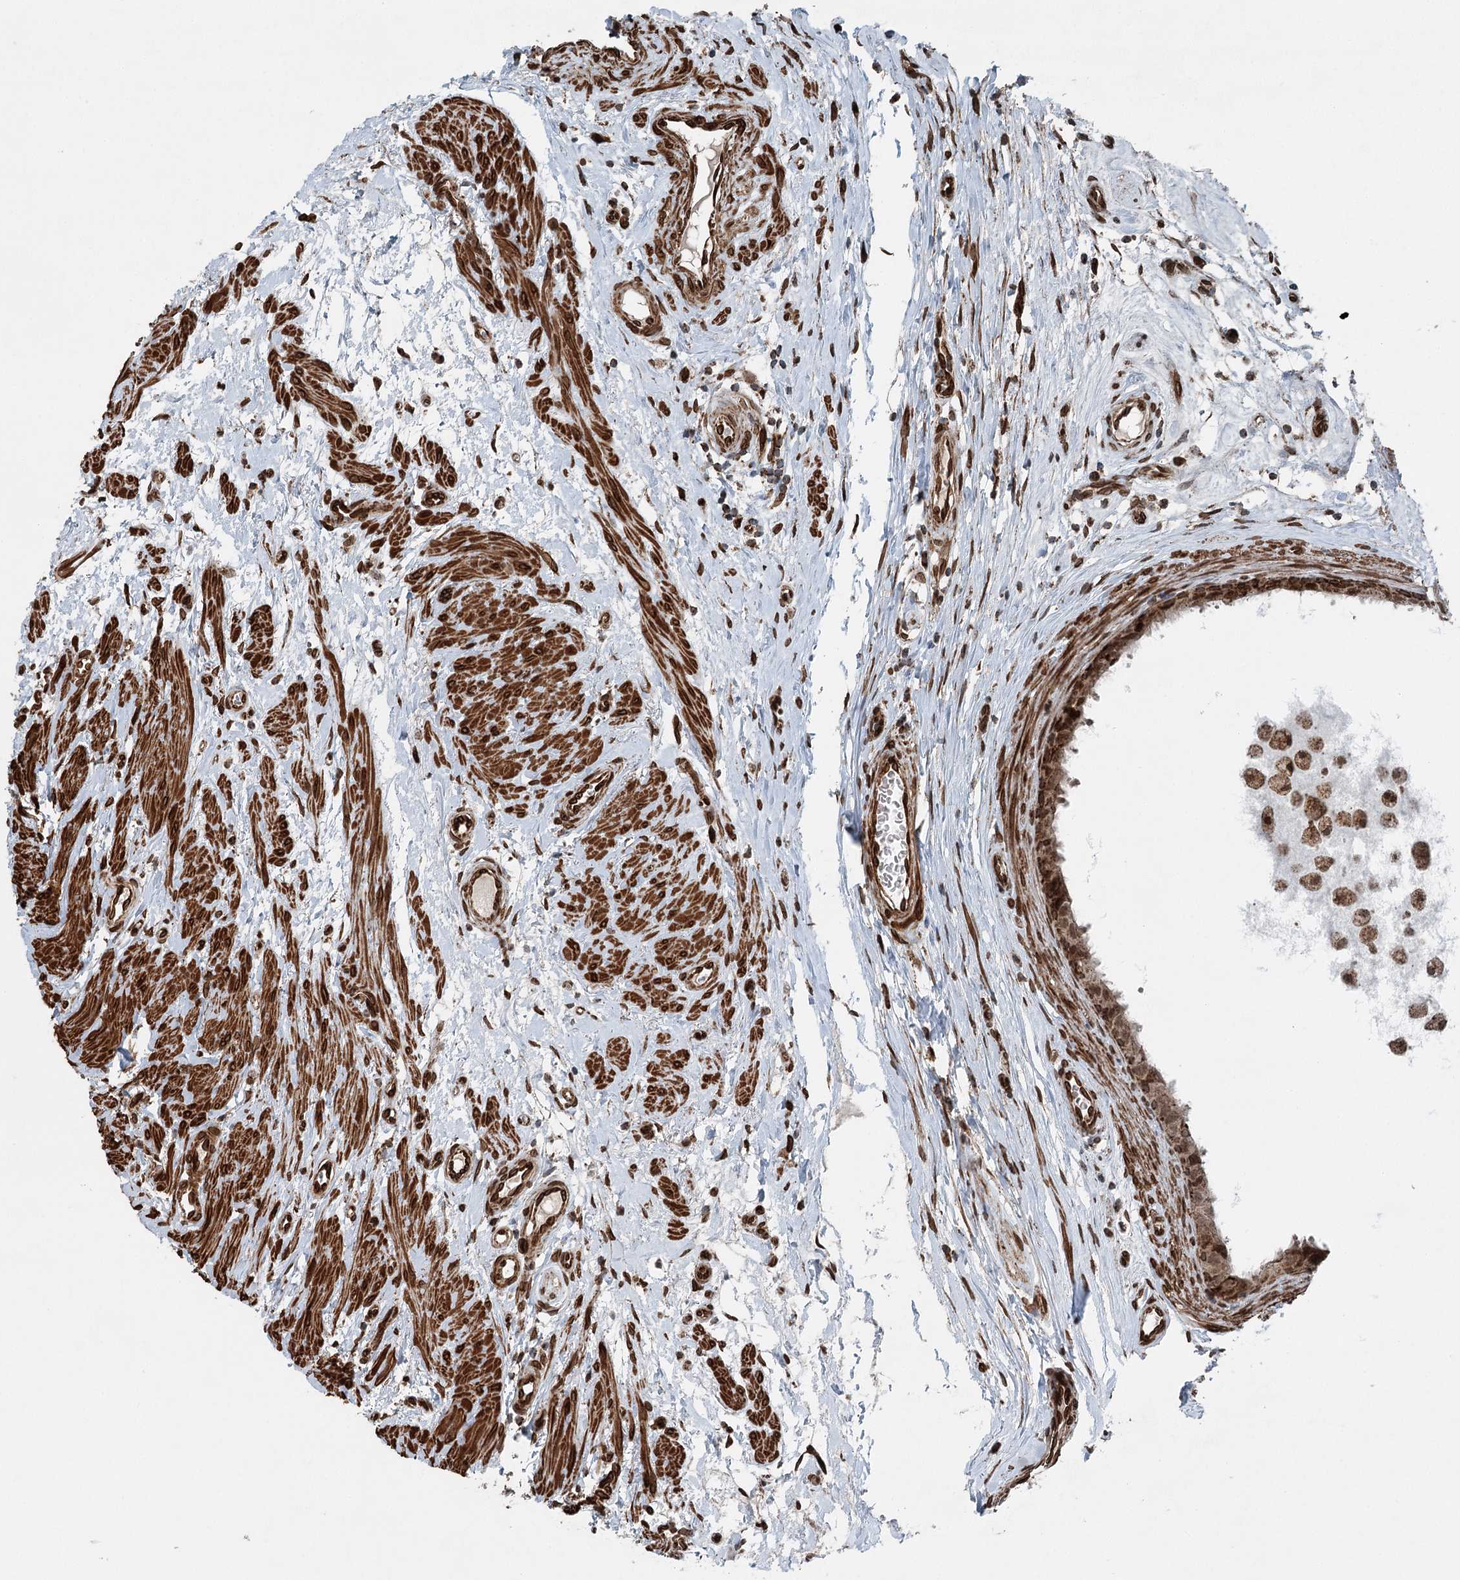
{"staining": {"intensity": "moderate", "quantity": ">75%", "location": "cytoplasmic/membranous,nuclear"}, "tissue": "epididymis", "cell_type": "Glandular cells", "image_type": "normal", "snomed": [{"axis": "morphology", "description": "Normal tissue, NOS"}, {"axis": "morphology", "description": "Inflammation, NOS"}, {"axis": "topography", "description": "Epididymis"}], "caption": "Glandular cells demonstrate medium levels of moderate cytoplasmic/membranous,nuclear staining in about >75% of cells in unremarkable human epididymis.", "gene": "BCKDHA", "patient": {"sex": "male", "age": 85}}